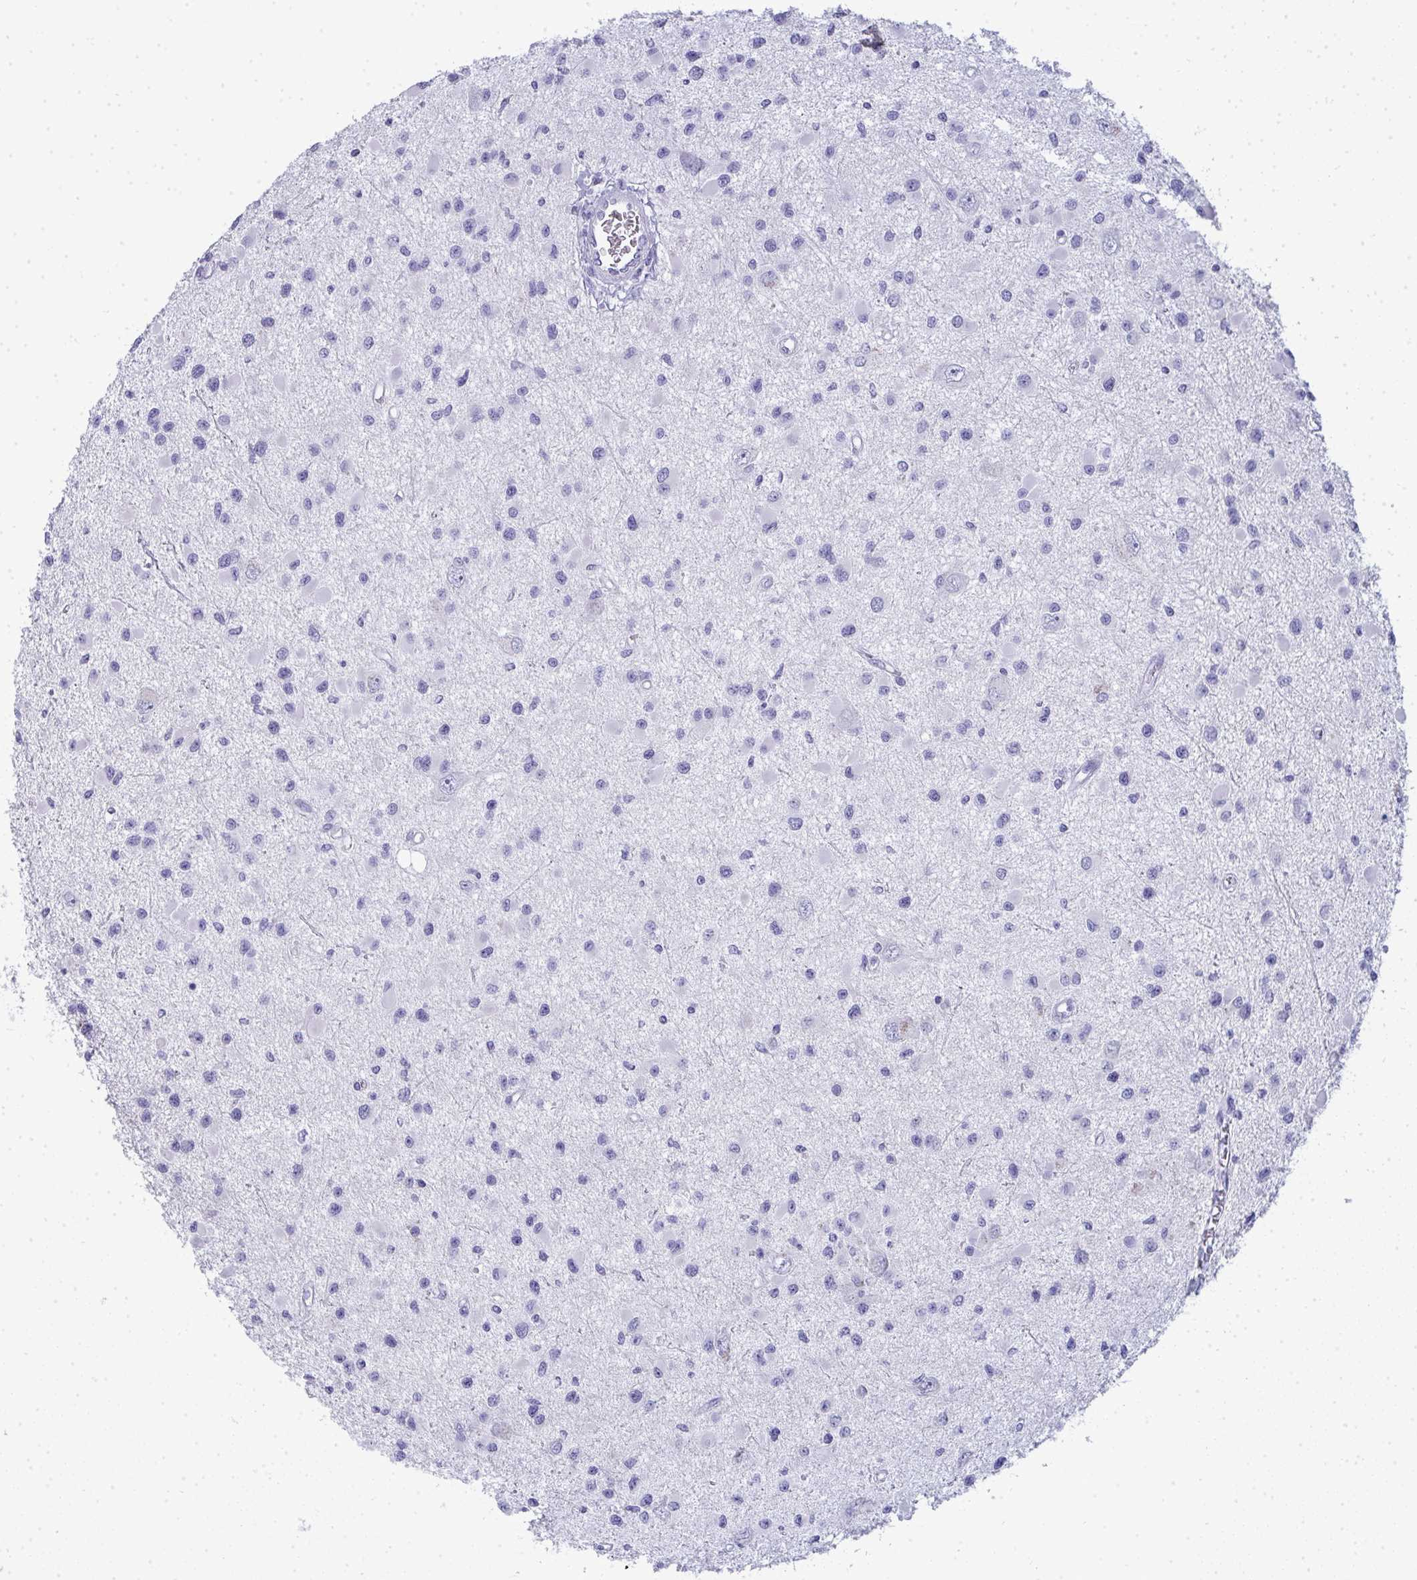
{"staining": {"intensity": "negative", "quantity": "none", "location": "none"}, "tissue": "glioma", "cell_type": "Tumor cells", "image_type": "cancer", "snomed": [{"axis": "morphology", "description": "Glioma, malignant, High grade"}, {"axis": "topography", "description": "Brain"}], "caption": "Tumor cells show no significant protein positivity in glioma. (Brightfield microscopy of DAB (3,3'-diaminobenzidine) IHC at high magnification).", "gene": "ZNF182", "patient": {"sex": "male", "age": 54}}